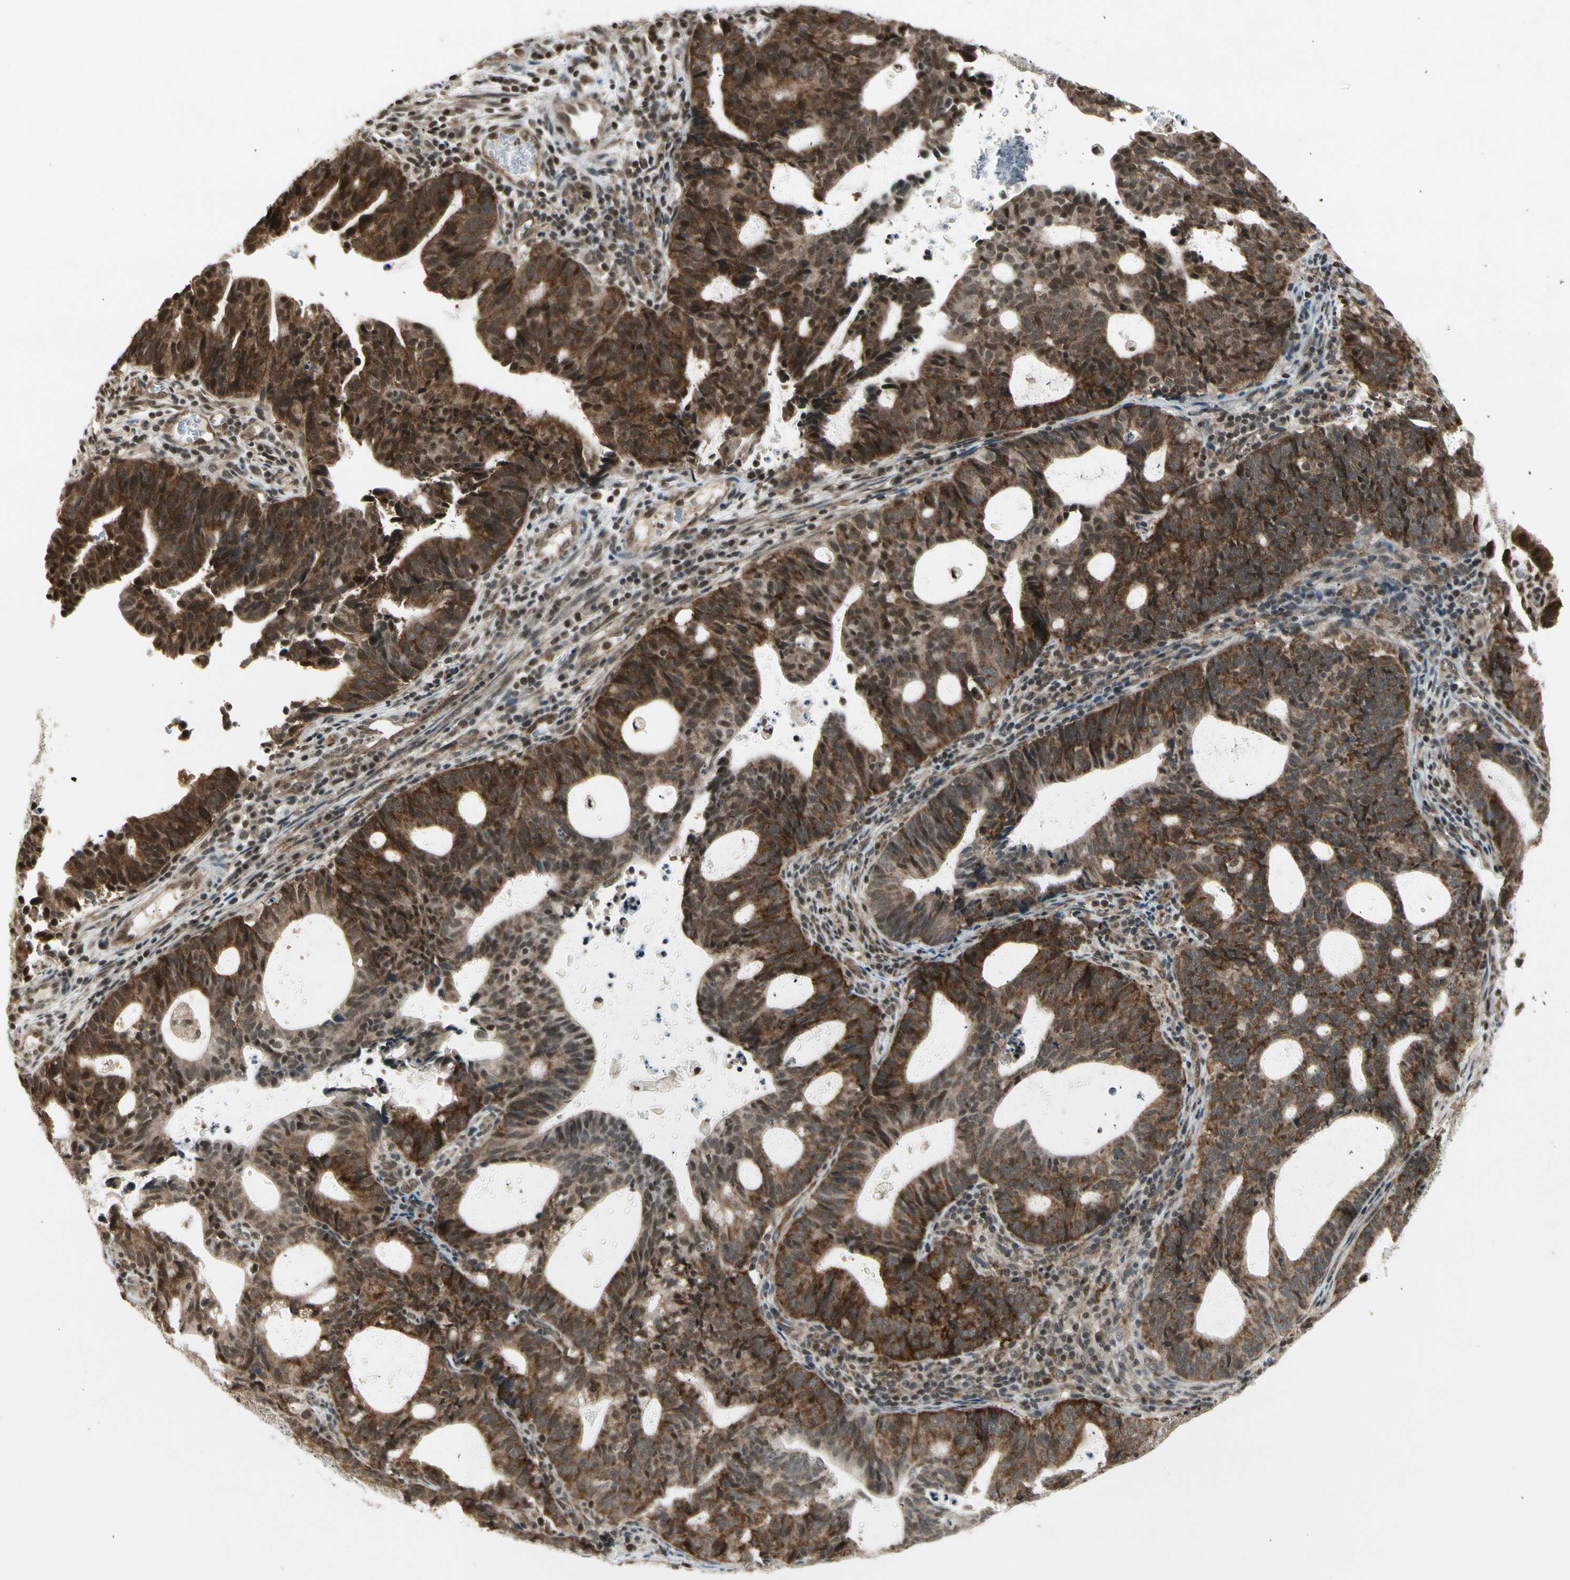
{"staining": {"intensity": "strong", "quantity": "25%-75%", "location": "cytoplasmic/membranous"}, "tissue": "endometrial cancer", "cell_type": "Tumor cells", "image_type": "cancer", "snomed": [{"axis": "morphology", "description": "Adenocarcinoma, NOS"}, {"axis": "topography", "description": "Uterus"}], "caption": "Adenocarcinoma (endometrial) stained with DAB (3,3'-diaminobenzidine) IHC reveals high levels of strong cytoplasmic/membranous positivity in about 25%-75% of tumor cells.", "gene": "SMN2", "patient": {"sex": "female", "age": 83}}